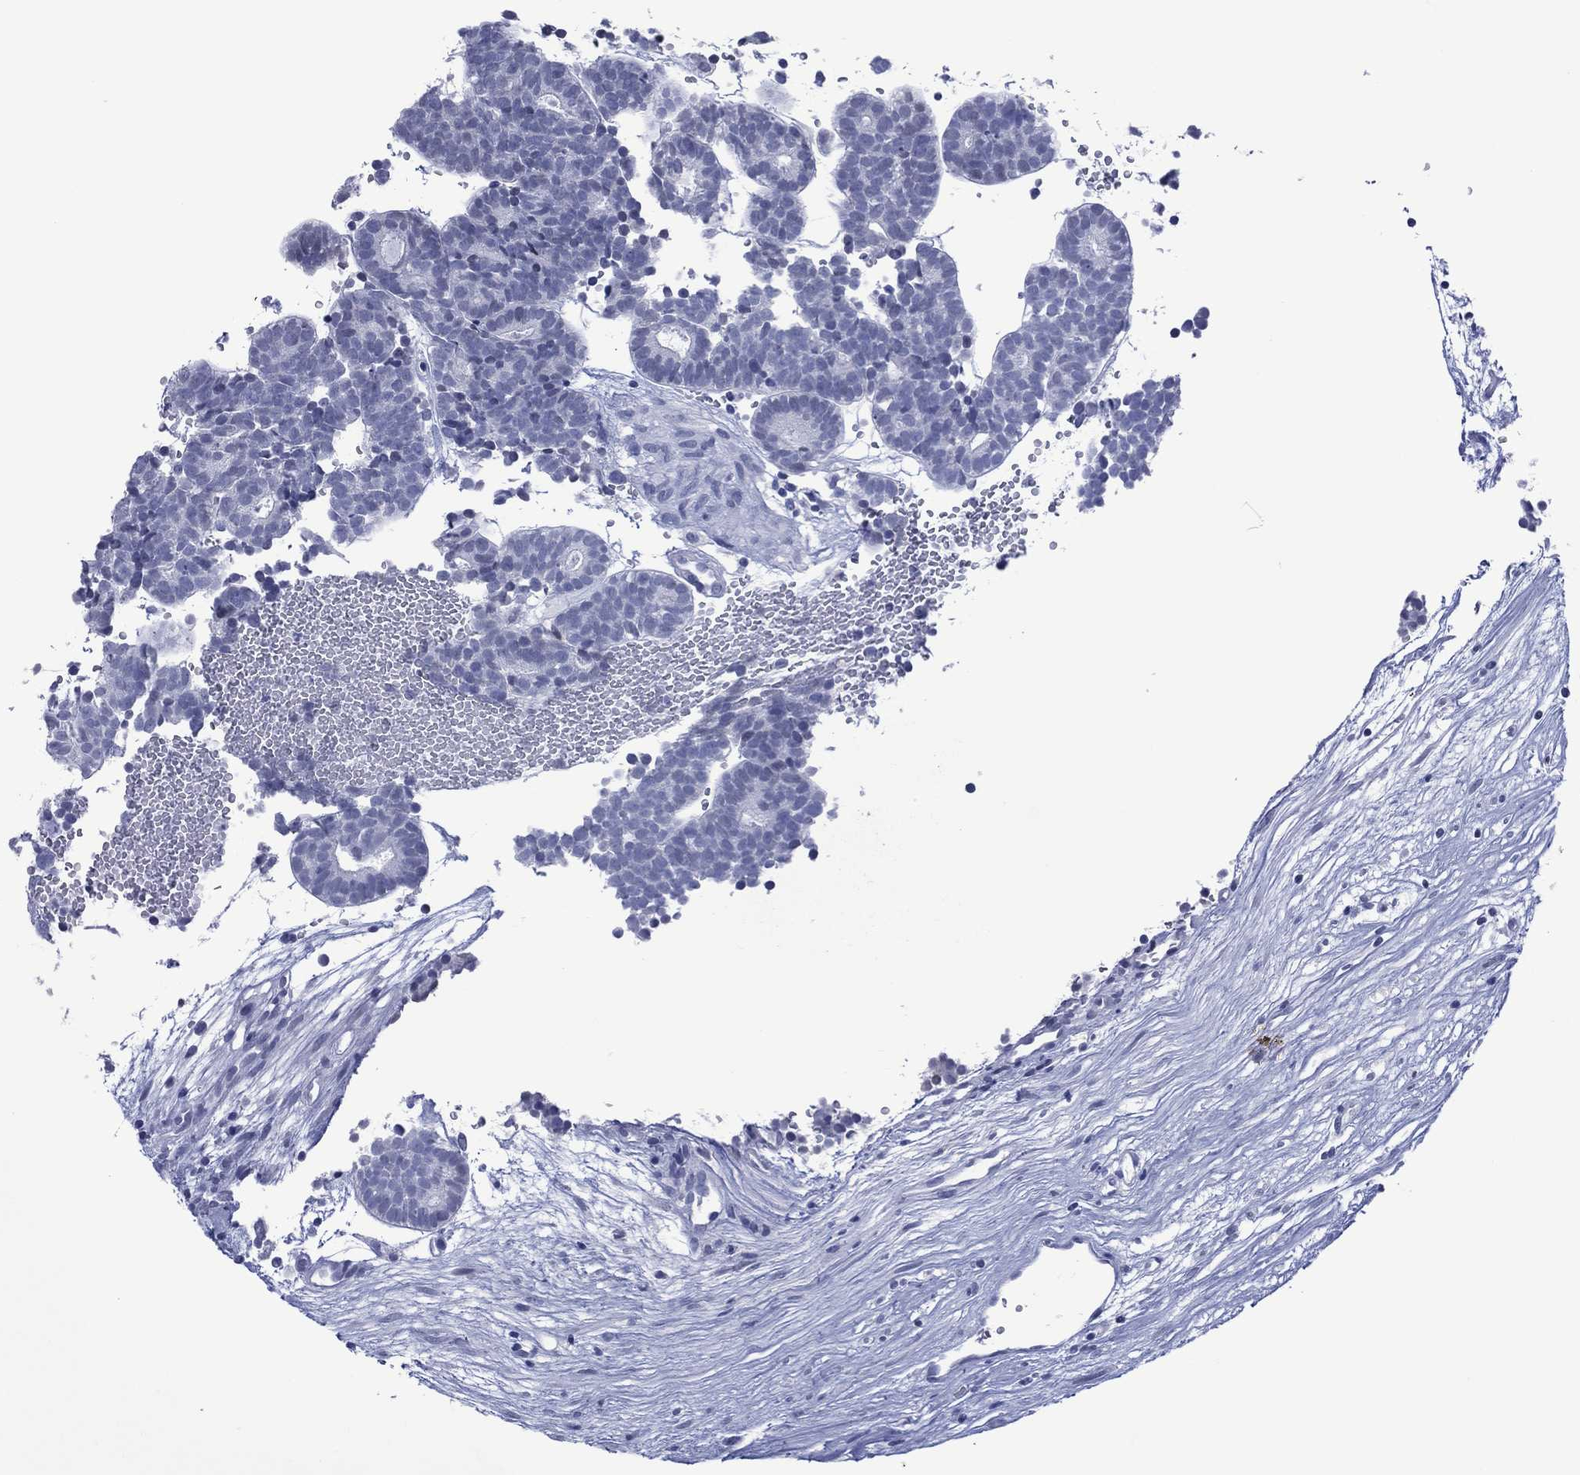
{"staining": {"intensity": "negative", "quantity": "none", "location": "none"}, "tissue": "head and neck cancer", "cell_type": "Tumor cells", "image_type": "cancer", "snomed": [{"axis": "morphology", "description": "Adenocarcinoma, NOS"}, {"axis": "topography", "description": "Head-Neck"}], "caption": "Immunohistochemistry (IHC) micrograph of human head and neck adenocarcinoma stained for a protein (brown), which reveals no staining in tumor cells. (Immunohistochemistry, brightfield microscopy, high magnification).", "gene": "UTF1", "patient": {"sex": "female", "age": 81}}